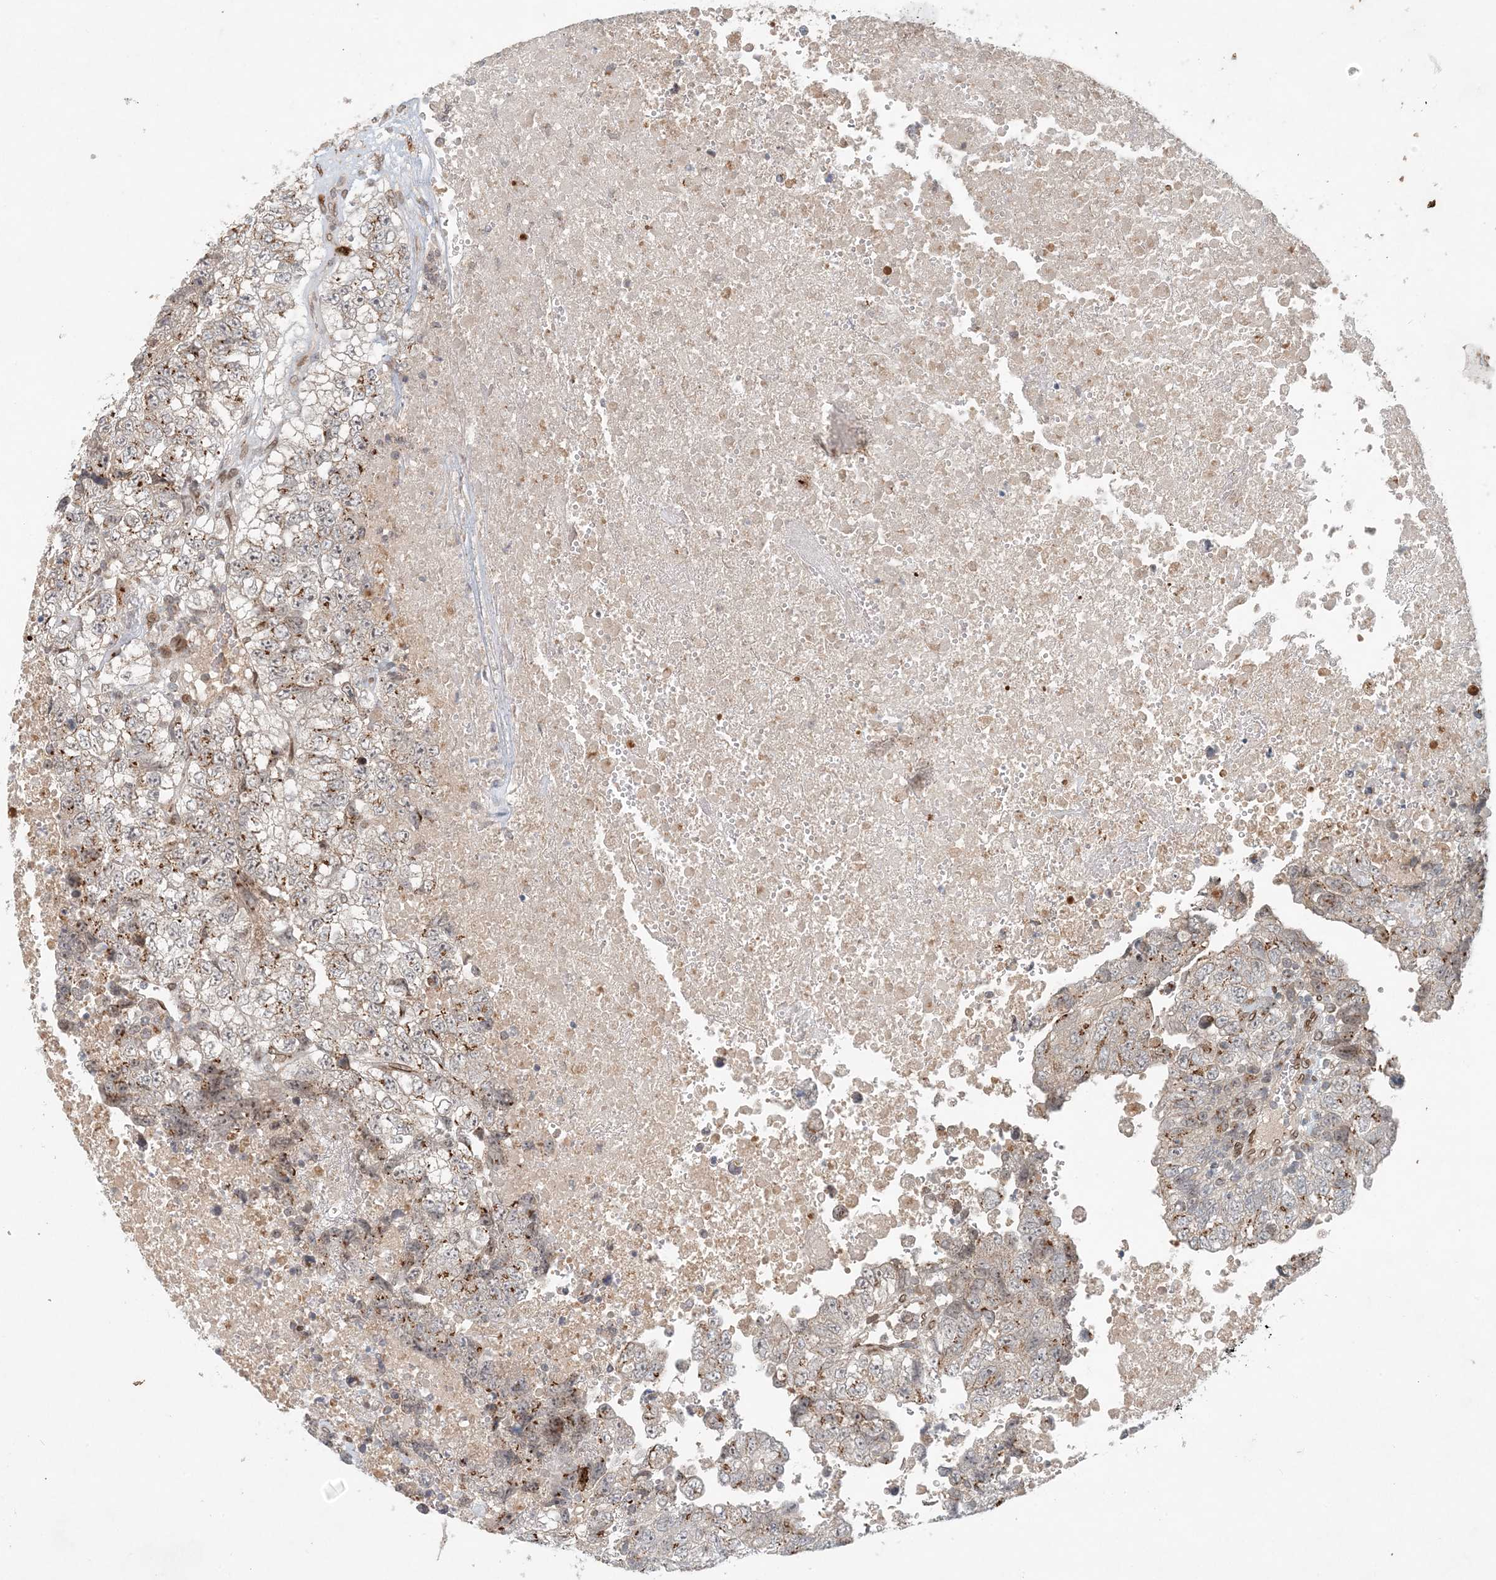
{"staining": {"intensity": "moderate", "quantity": "<25%", "location": "cytoplasmic/membranous,nuclear"}, "tissue": "testis cancer", "cell_type": "Tumor cells", "image_type": "cancer", "snomed": [{"axis": "morphology", "description": "Carcinoma, Embryonal, NOS"}, {"axis": "topography", "description": "Testis"}], "caption": "A high-resolution histopathology image shows immunohistochemistry staining of testis embryonal carcinoma, which reveals moderate cytoplasmic/membranous and nuclear expression in about <25% of tumor cells.", "gene": "SLC35A2", "patient": {"sex": "male", "age": 37}}